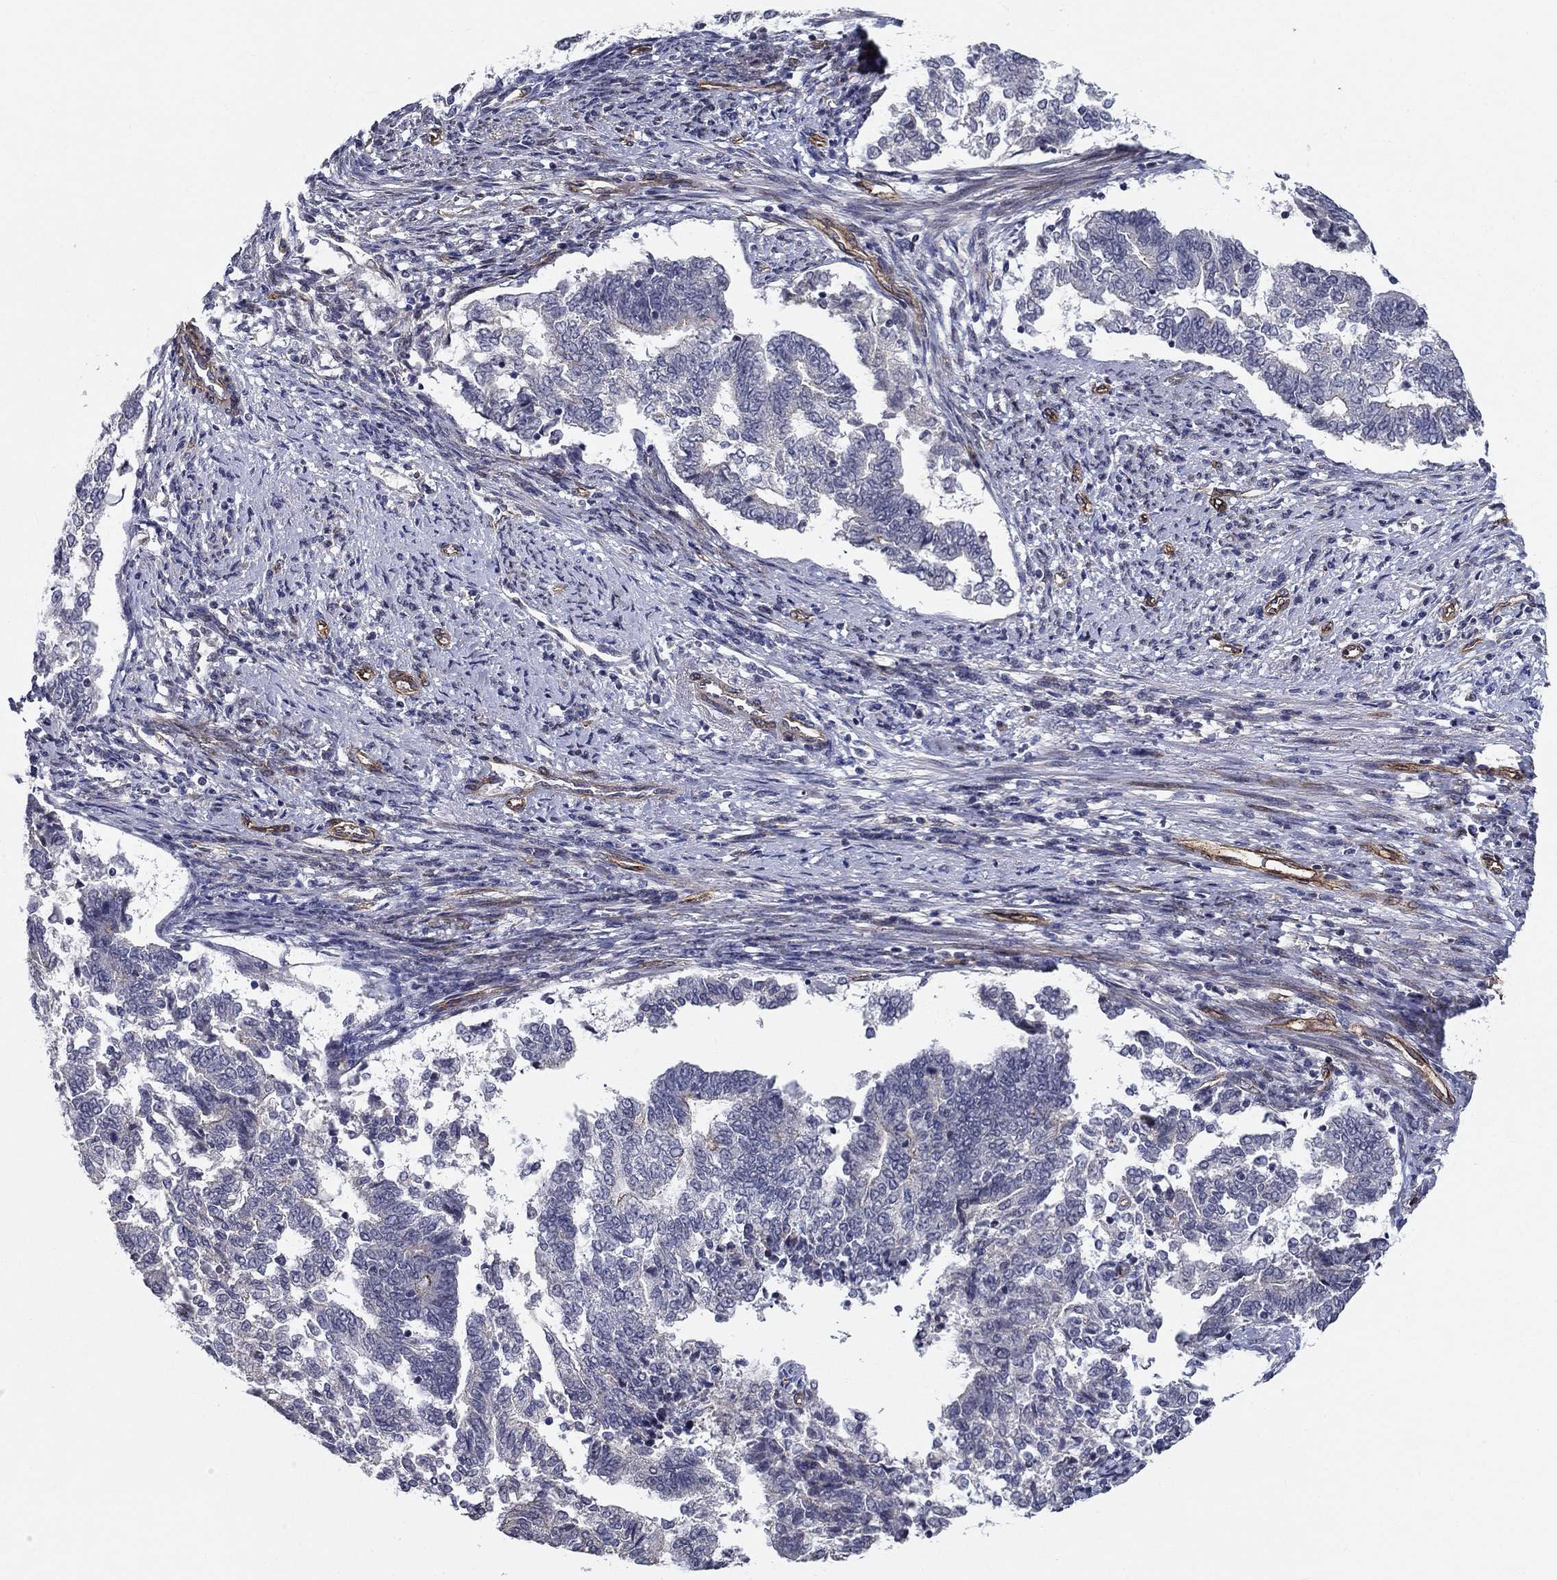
{"staining": {"intensity": "negative", "quantity": "none", "location": "none"}, "tissue": "endometrial cancer", "cell_type": "Tumor cells", "image_type": "cancer", "snomed": [{"axis": "morphology", "description": "Adenocarcinoma, NOS"}, {"axis": "topography", "description": "Endometrium"}], "caption": "An image of endometrial adenocarcinoma stained for a protein reveals no brown staining in tumor cells. (DAB immunohistochemistry (IHC), high magnification).", "gene": "SYNC", "patient": {"sex": "female", "age": 65}}